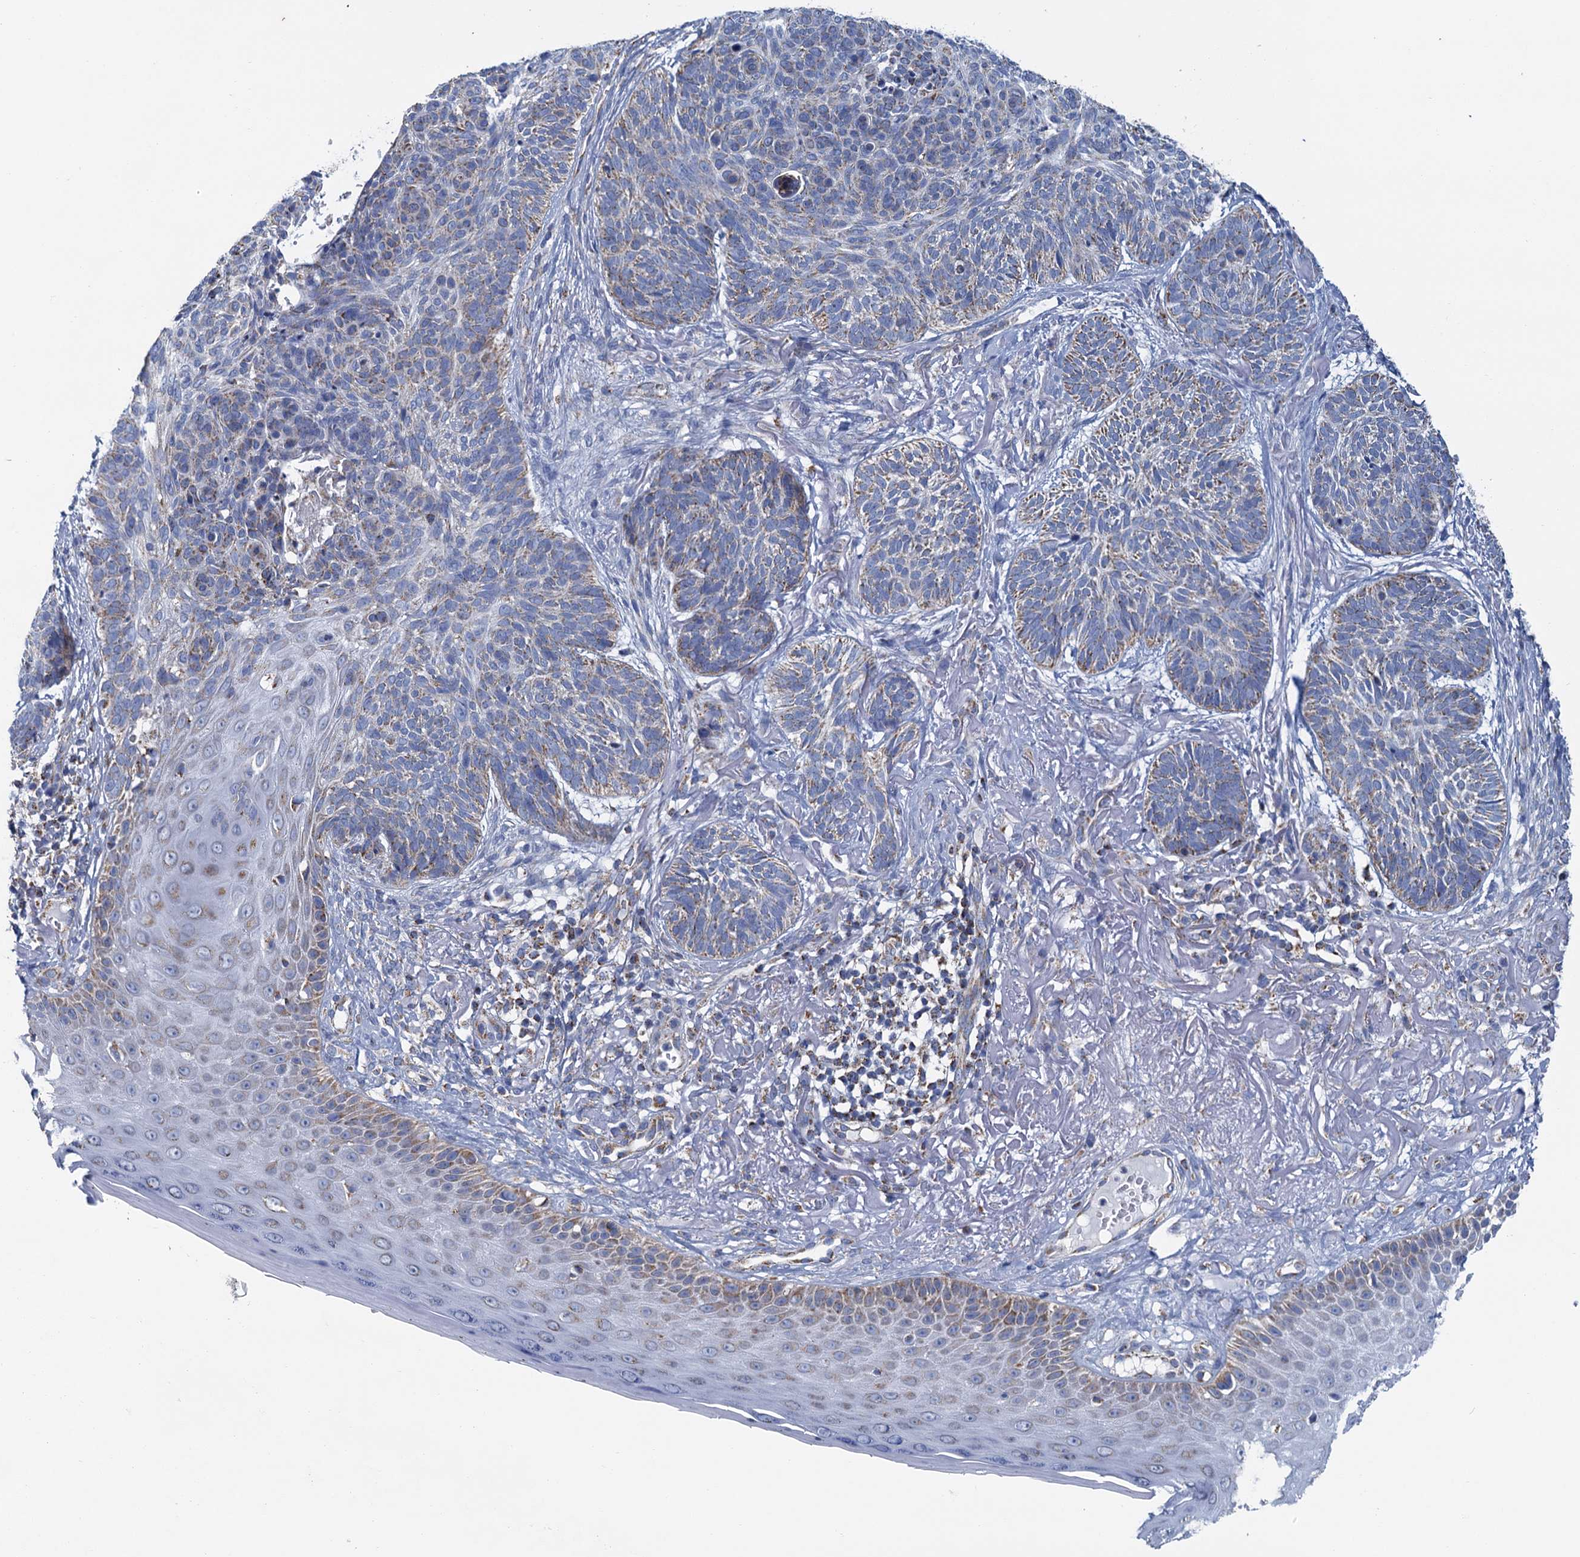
{"staining": {"intensity": "weak", "quantity": "25%-75%", "location": "cytoplasmic/membranous"}, "tissue": "skin cancer", "cell_type": "Tumor cells", "image_type": "cancer", "snomed": [{"axis": "morphology", "description": "Normal tissue, NOS"}, {"axis": "morphology", "description": "Basal cell carcinoma"}, {"axis": "topography", "description": "Skin"}], "caption": "An IHC histopathology image of neoplastic tissue is shown. Protein staining in brown labels weak cytoplasmic/membranous positivity in skin cancer within tumor cells.", "gene": "CCP110", "patient": {"sex": "male", "age": 66}}